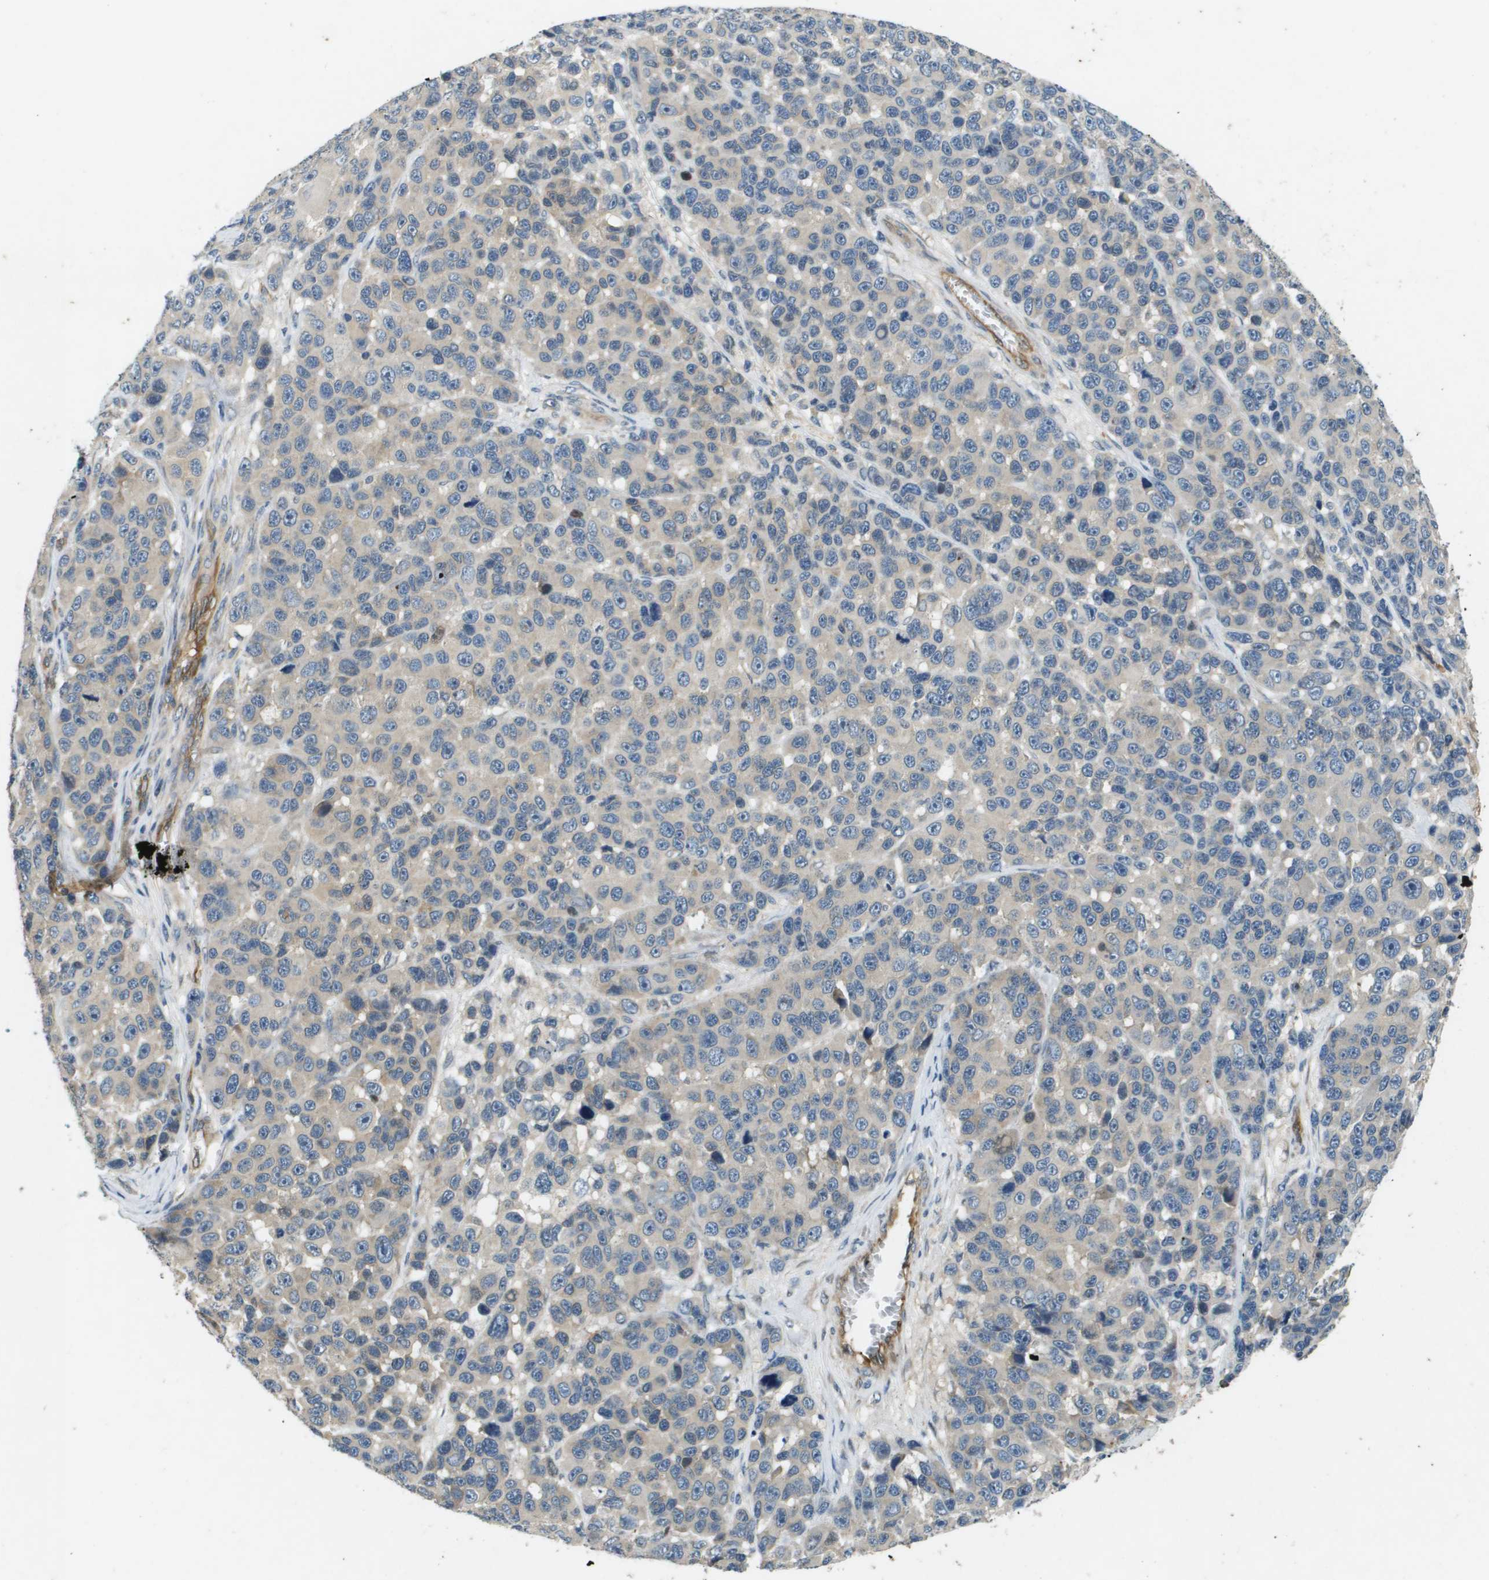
{"staining": {"intensity": "weak", "quantity": "<25%", "location": "cytoplasmic/membranous"}, "tissue": "melanoma", "cell_type": "Tumor cells", "image_type": "cancer", "snomed": [{"axis": "morphology", "description": "Malignant melanoma, NOS"}, {"axis": "topography", "description": "Skin"}], "caption": "Protein analysis of melanoma shows no significant staining in tumor cells.", "gene": "PGAP3", "patient": {"sex": "male", "age": 53}}